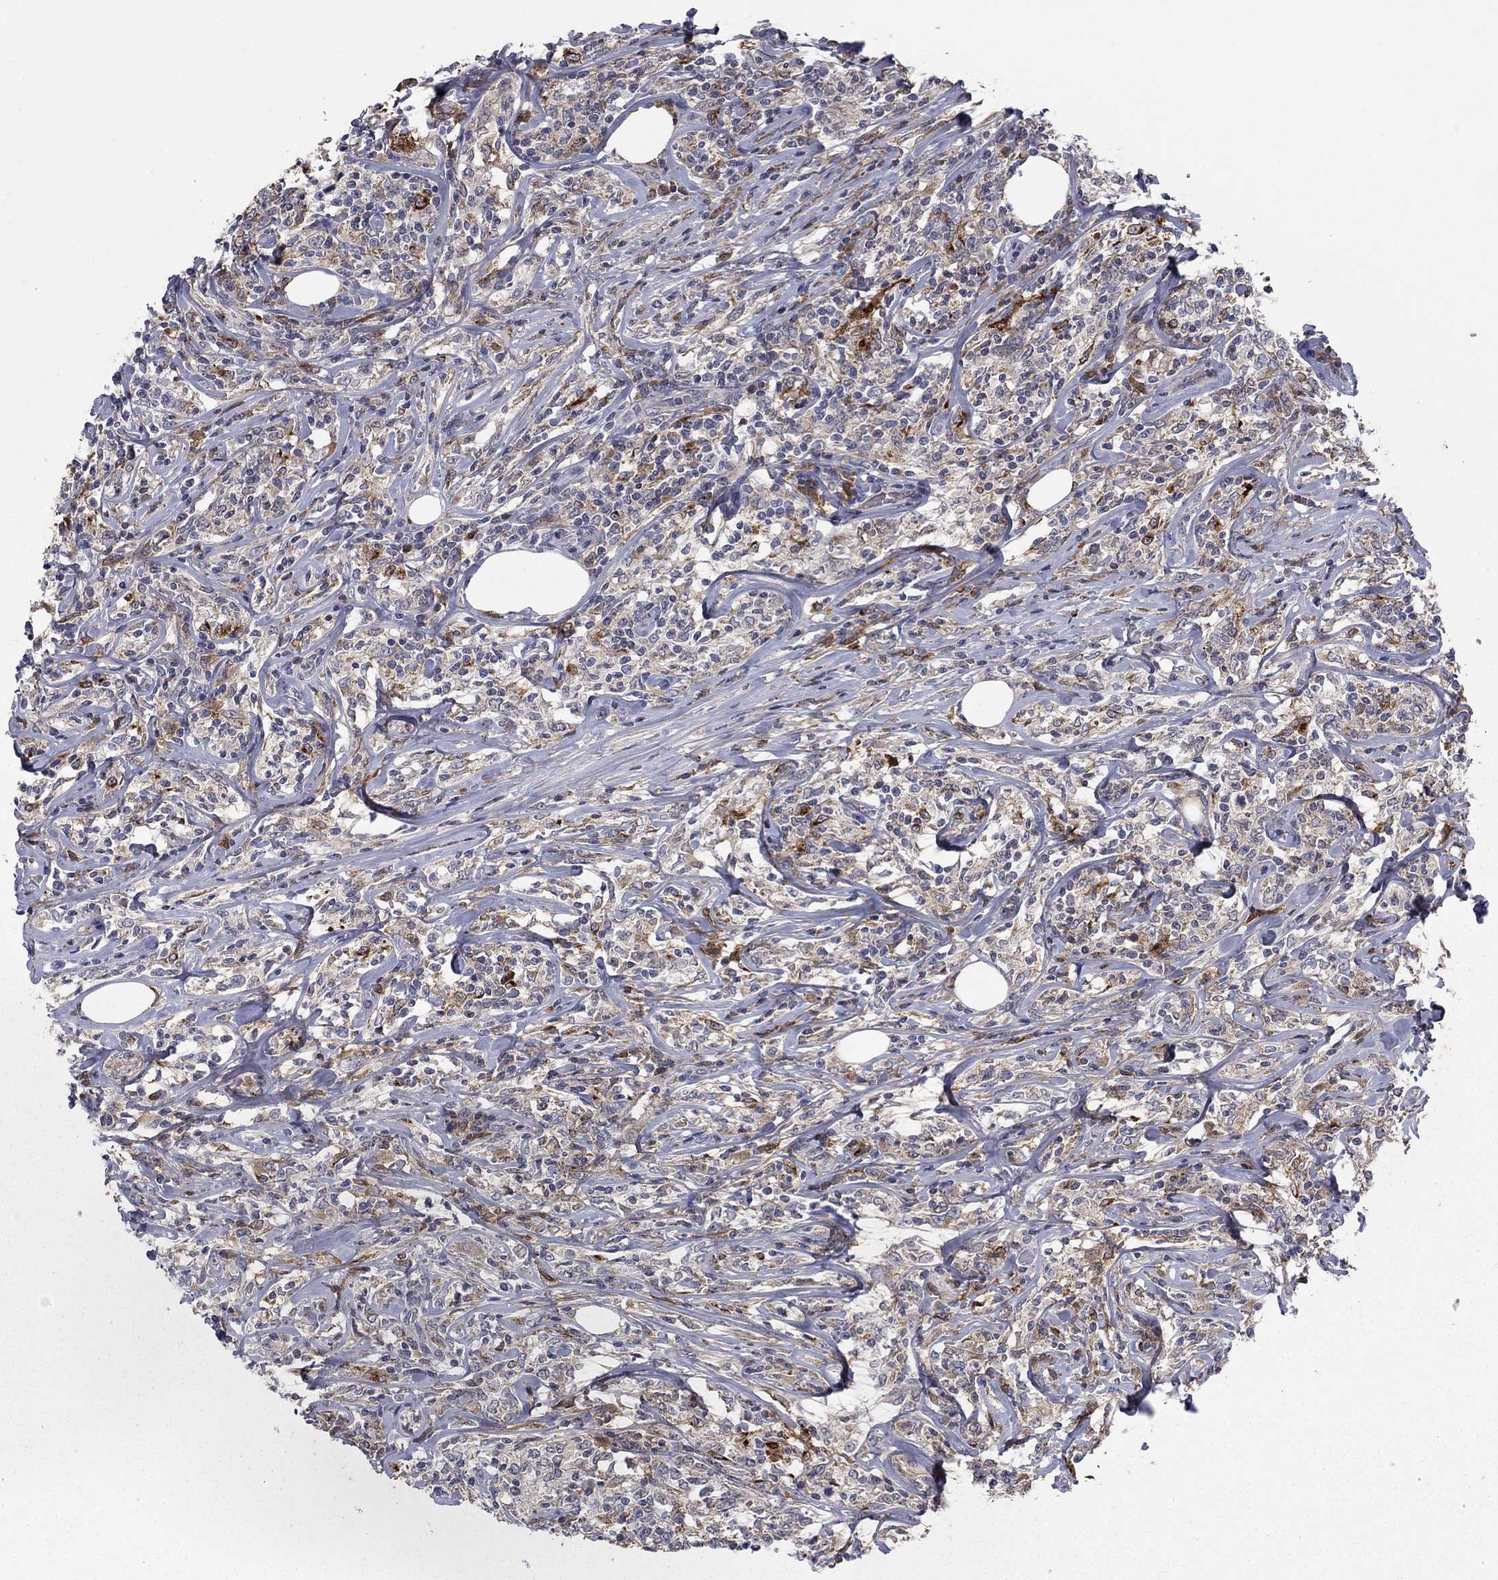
{"staining": {"intensity": "negative", "quantity": "none", "location": "none"}, "tissue": "lymphoma", "cell_type": "Tumor cells", "image_type": "cancer", "snomed": [{"axis": "morphology", "description": "Malignant lymphoma, non-Hodgkin's type, High grade"}, {"axis": "topography", "description": "Lymph node"}], "caption": "Immunohistochemistry (IHC) micrograph of human lymphoma stained for a protein (brown), which exhibits no staining in tumor cells.", "gene": "PTGDS", "patient": {"sex": "female", "age": 84}}